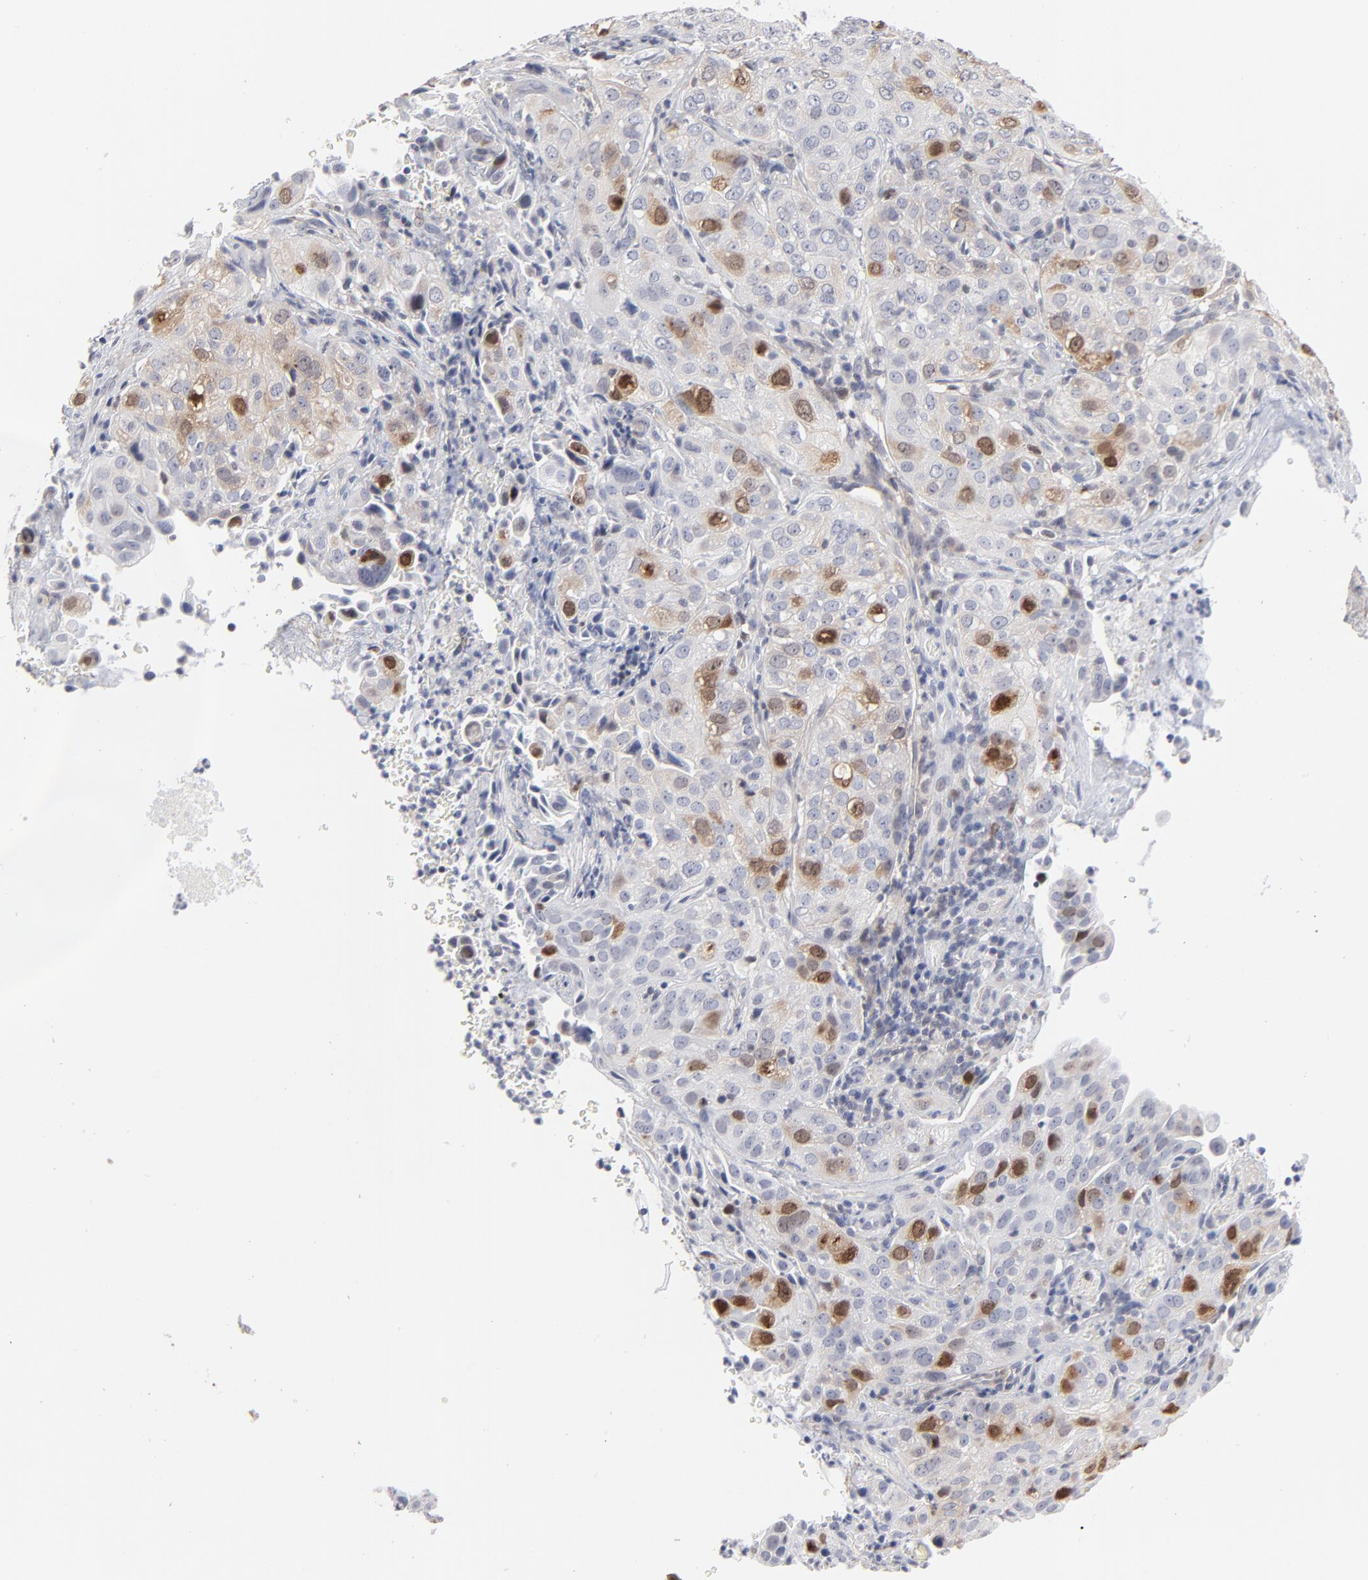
{"staining": {"intensity": "moderate", "quantity": "<25%", "location": "cytoplasmic/membranous,nuclear"}, "tissue": "cervical cancer", "cell_type": "Tumor cells", "image_type": "cancer", "snomed": [{"axis": "morphology", "description": "Squamous cell carcinoma, NOS"}, {"axis": "topography", "description": "Cervix"}], "caption": "Immunohistochemistry photomicrograph of neoplastic tissue: cervical squamous cell carcinoma stained using immunohistochemistry (IHC) exhibits low levels of moderate protein expression localized specifically in the cytoplasmic/membranous and nuclear of tumor cells, appearing as a cytoplasmic/membranous and nuclear brown color.", "gene": "AURKA", "patient": {"sex": "female", "age": 38}}